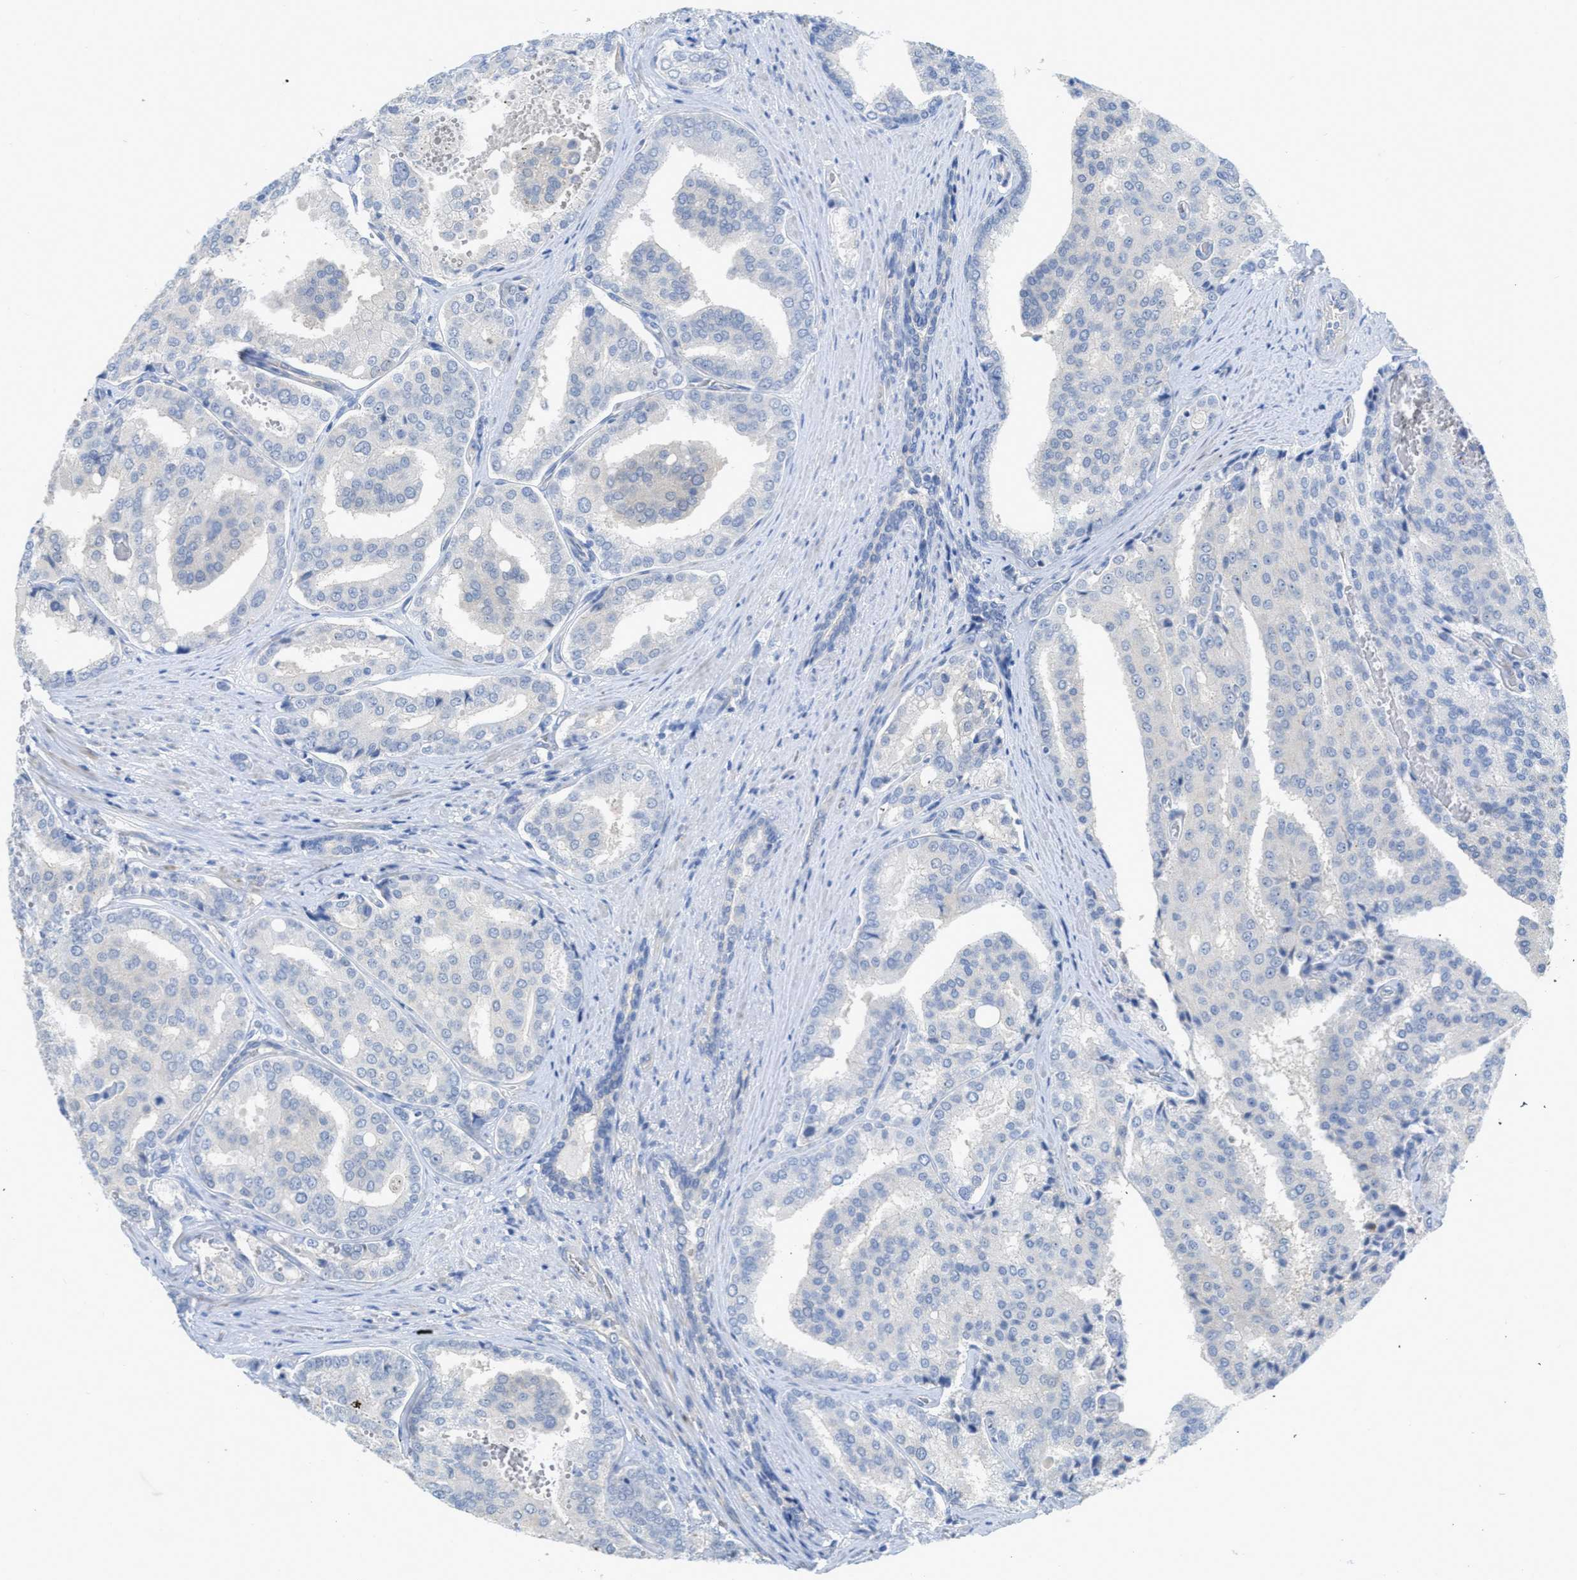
{"staining": {"intensity": "negative", "quantity": "none", "location": "none"}, "tissue": "prostate cancer", "cell_type": "Tumor cells", "image_type": "cancer", "snomed": [{"axis": "morphology", "description": "Adenocarcinoma, High grade"}, {"axis": "topography", "description": "Prostate"}], "caption": "Tumor cells show no significant protein expression in prostate high-grade adenocarcinoma. (DAB IHC with hematoxylin counter stain).", "gene": "MYL3", "patient": {"sex": "male", "age": 50}}